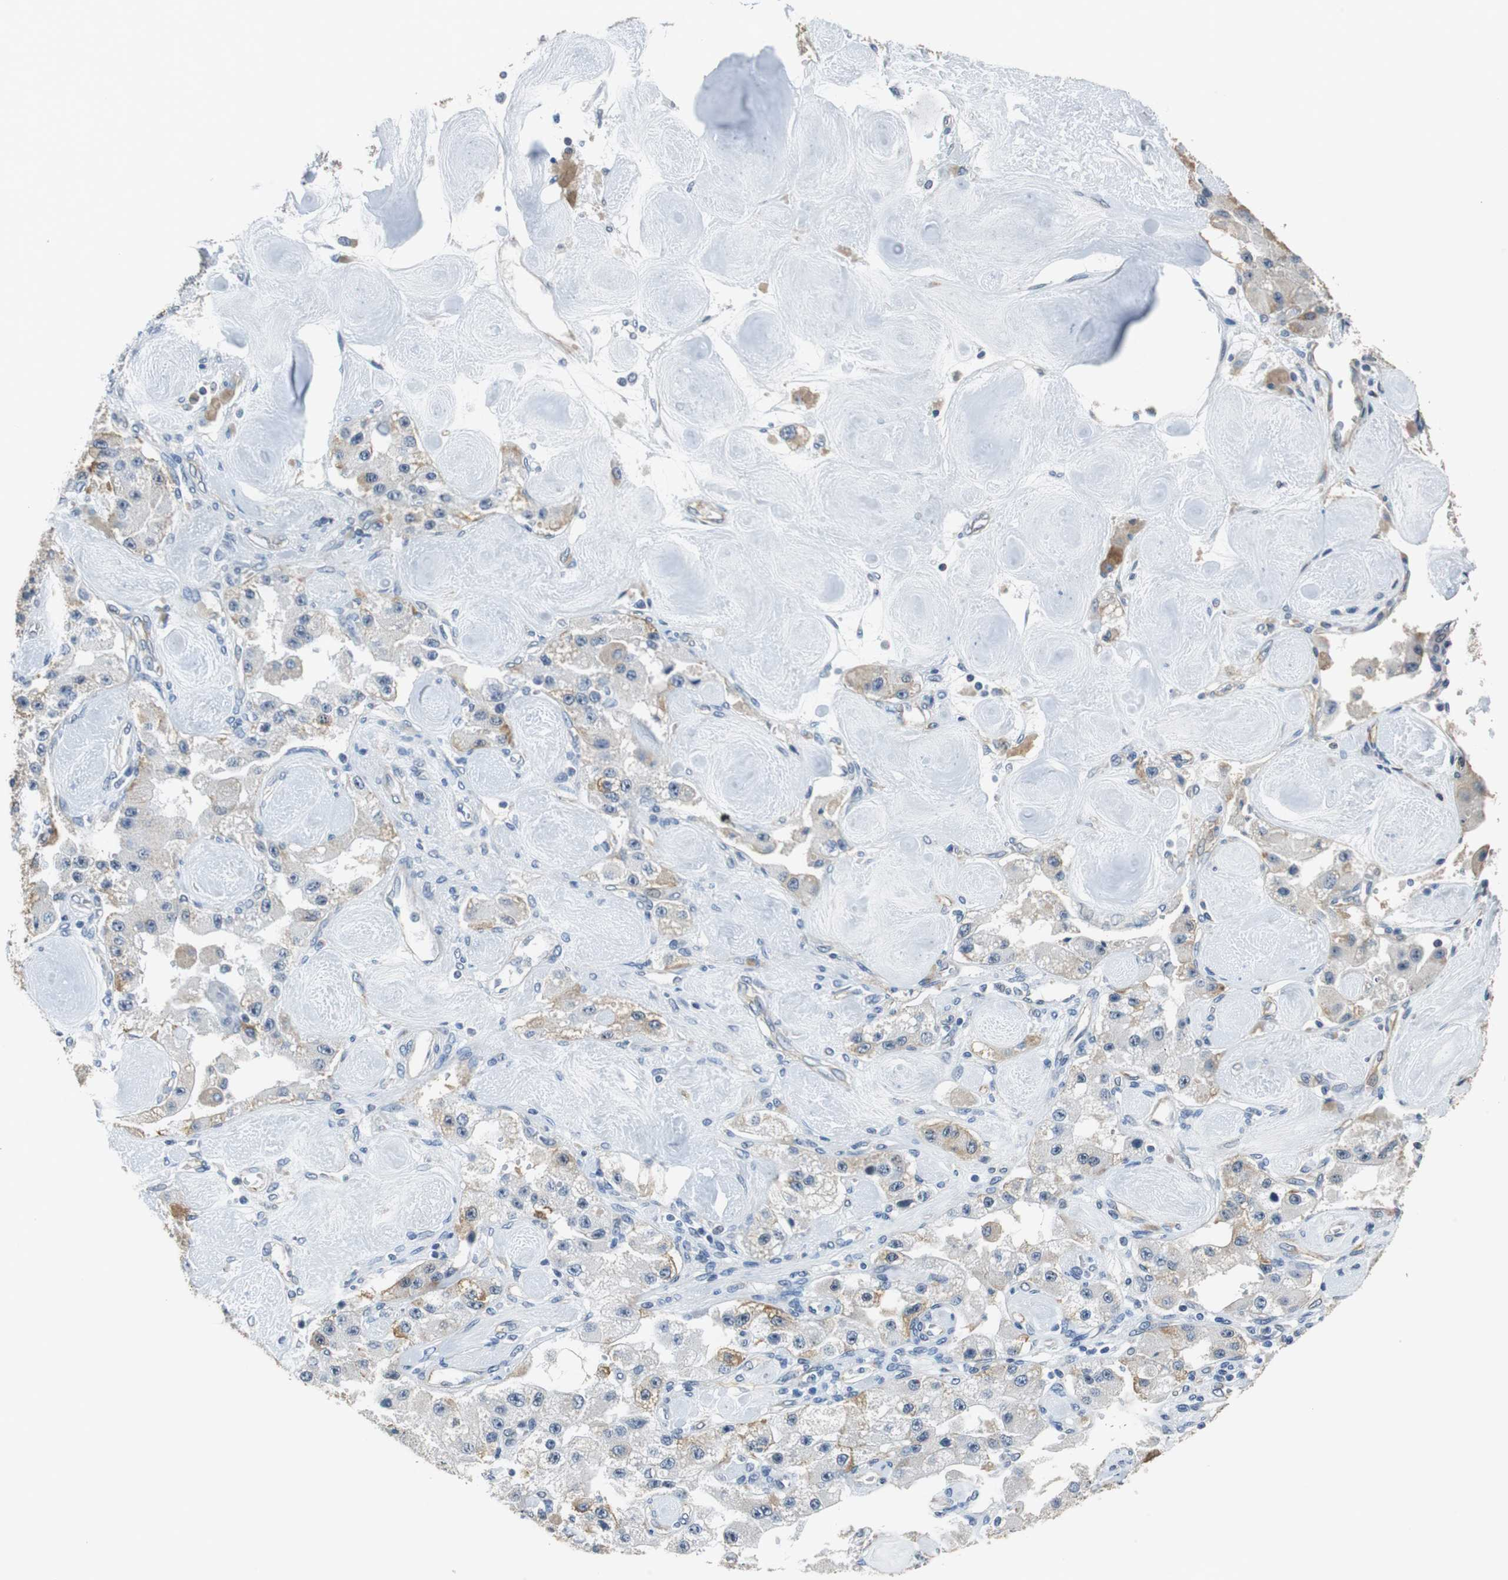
{"staining": {"intensity": "moderate", "quantity": "<25%", "location": "cytoplasmic/membranous"}, "tissue": "carcinoid", "cell_type": "Tumor cells", "image_type": "cancer", "snomed": [{"axis": "morphology", "description": "Carcinoid, malignant, NOS"}, {"axis": "topography", "description": "Pancreas"}], "caption": "Moderate cytoplasmic/membranous protein staining is seen in about <25% of tumor cells in carcinoid. The staining was performed using DAB (3,3'-diaminobenzidine), with brown indicating positive protein expression. Nuclei are stained blue with hematoxylin.", "gene": "ALDH4A1", "patient": {"sex": "male", "age": 41}}